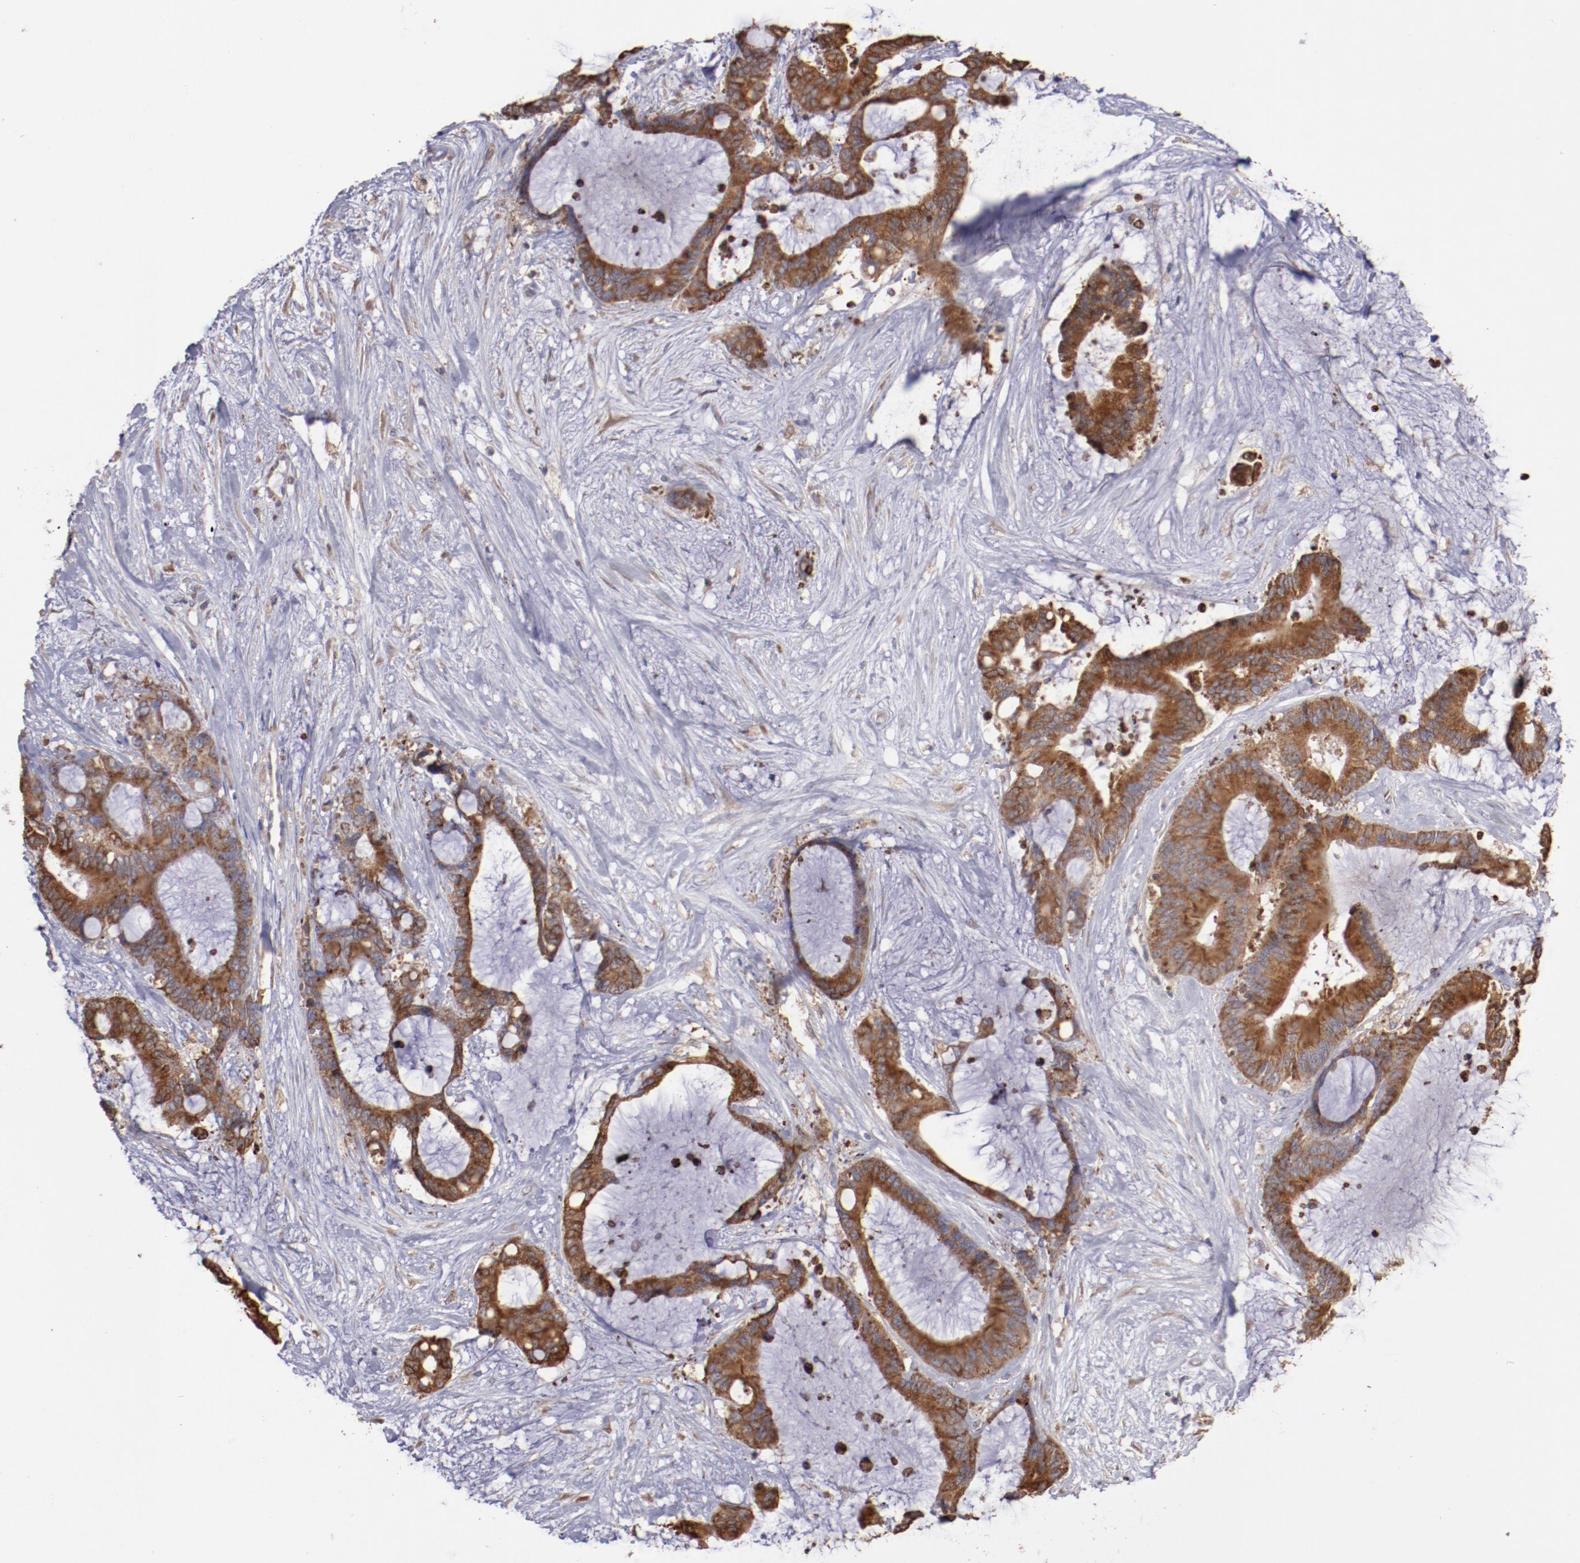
{"staining": {"intensity": "moderate", "quantity": ">75%", "location": "cytoplasmic/membranous"}, "tissue": "liver cancer", "cell_type": "Tumor cells", "image_type": "cancer", "snomed": [{"axis": "morphology", "description": "Cholangiocarcinoma"}, {"axis": "topography", "description": "Liver"}], "caption": "Protein expression analysis of human liver cholangiocarcinoma reveals moderate cytoplasmic/membranous positivity in about >75% of tumor cells.", "gene": "NFKBIE", "patient": {"sex": "female", "age": 73}}